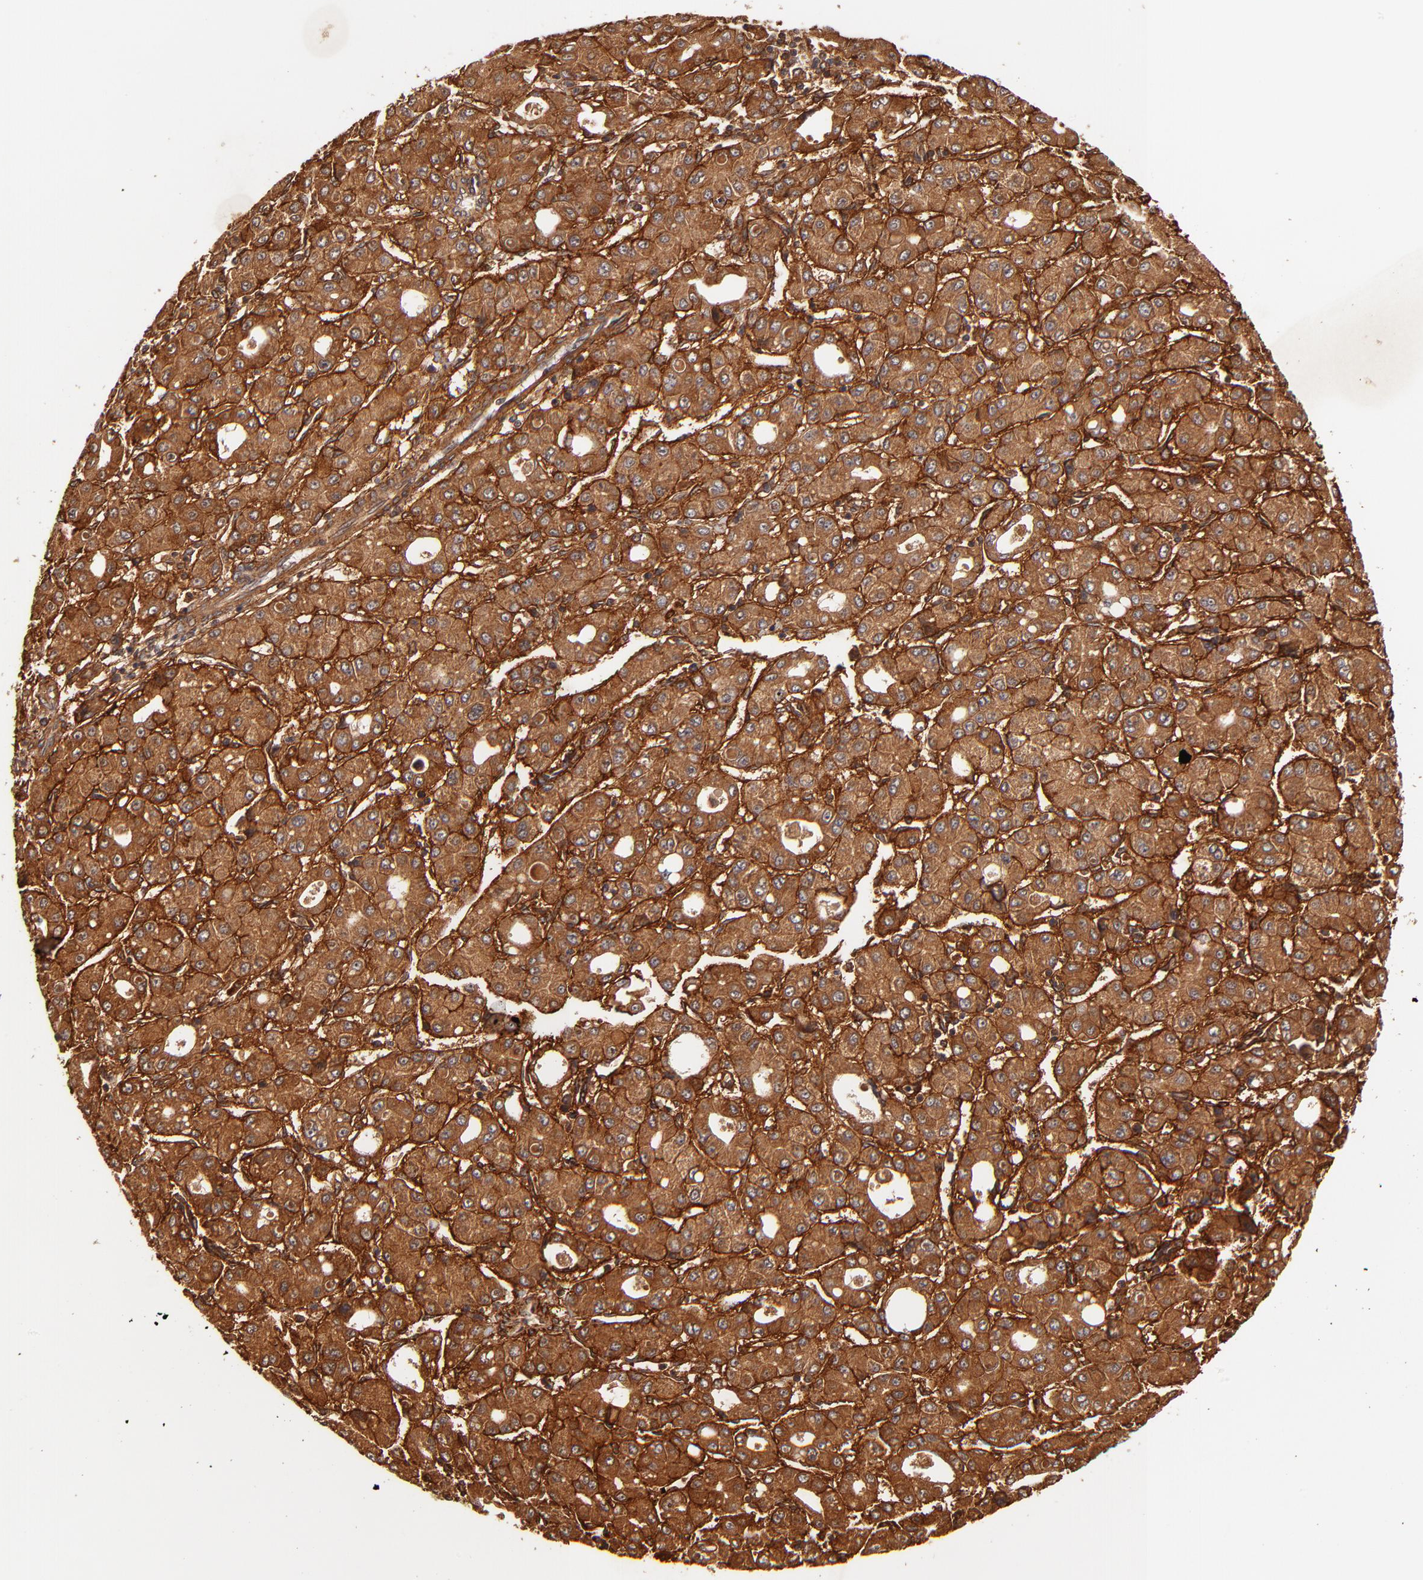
{"staining": {"intensity": "strong", "quantity": ">75%", "location": "cytoplasmic/membranous"}, "tissue": "liver cancer", "cell_type": "Tumor cells", "image_type": "cancer", "snomed": [{"axis": "morphology", "description": "Carcinoma, Hepatocellular, NOS"}, {"axis": "topography", "description": "Liver"}], "caption": "Protein expression analysis of hepatocellular carcinoma (liver) demonstrates strong cytoplasmic/membranous positivity in about >75% of tumor cells. (Brightfield microscopy of DAB IHC at high magnification).", "gene": "ITGB1", "patient": {"sex": "male", "age": 69}}